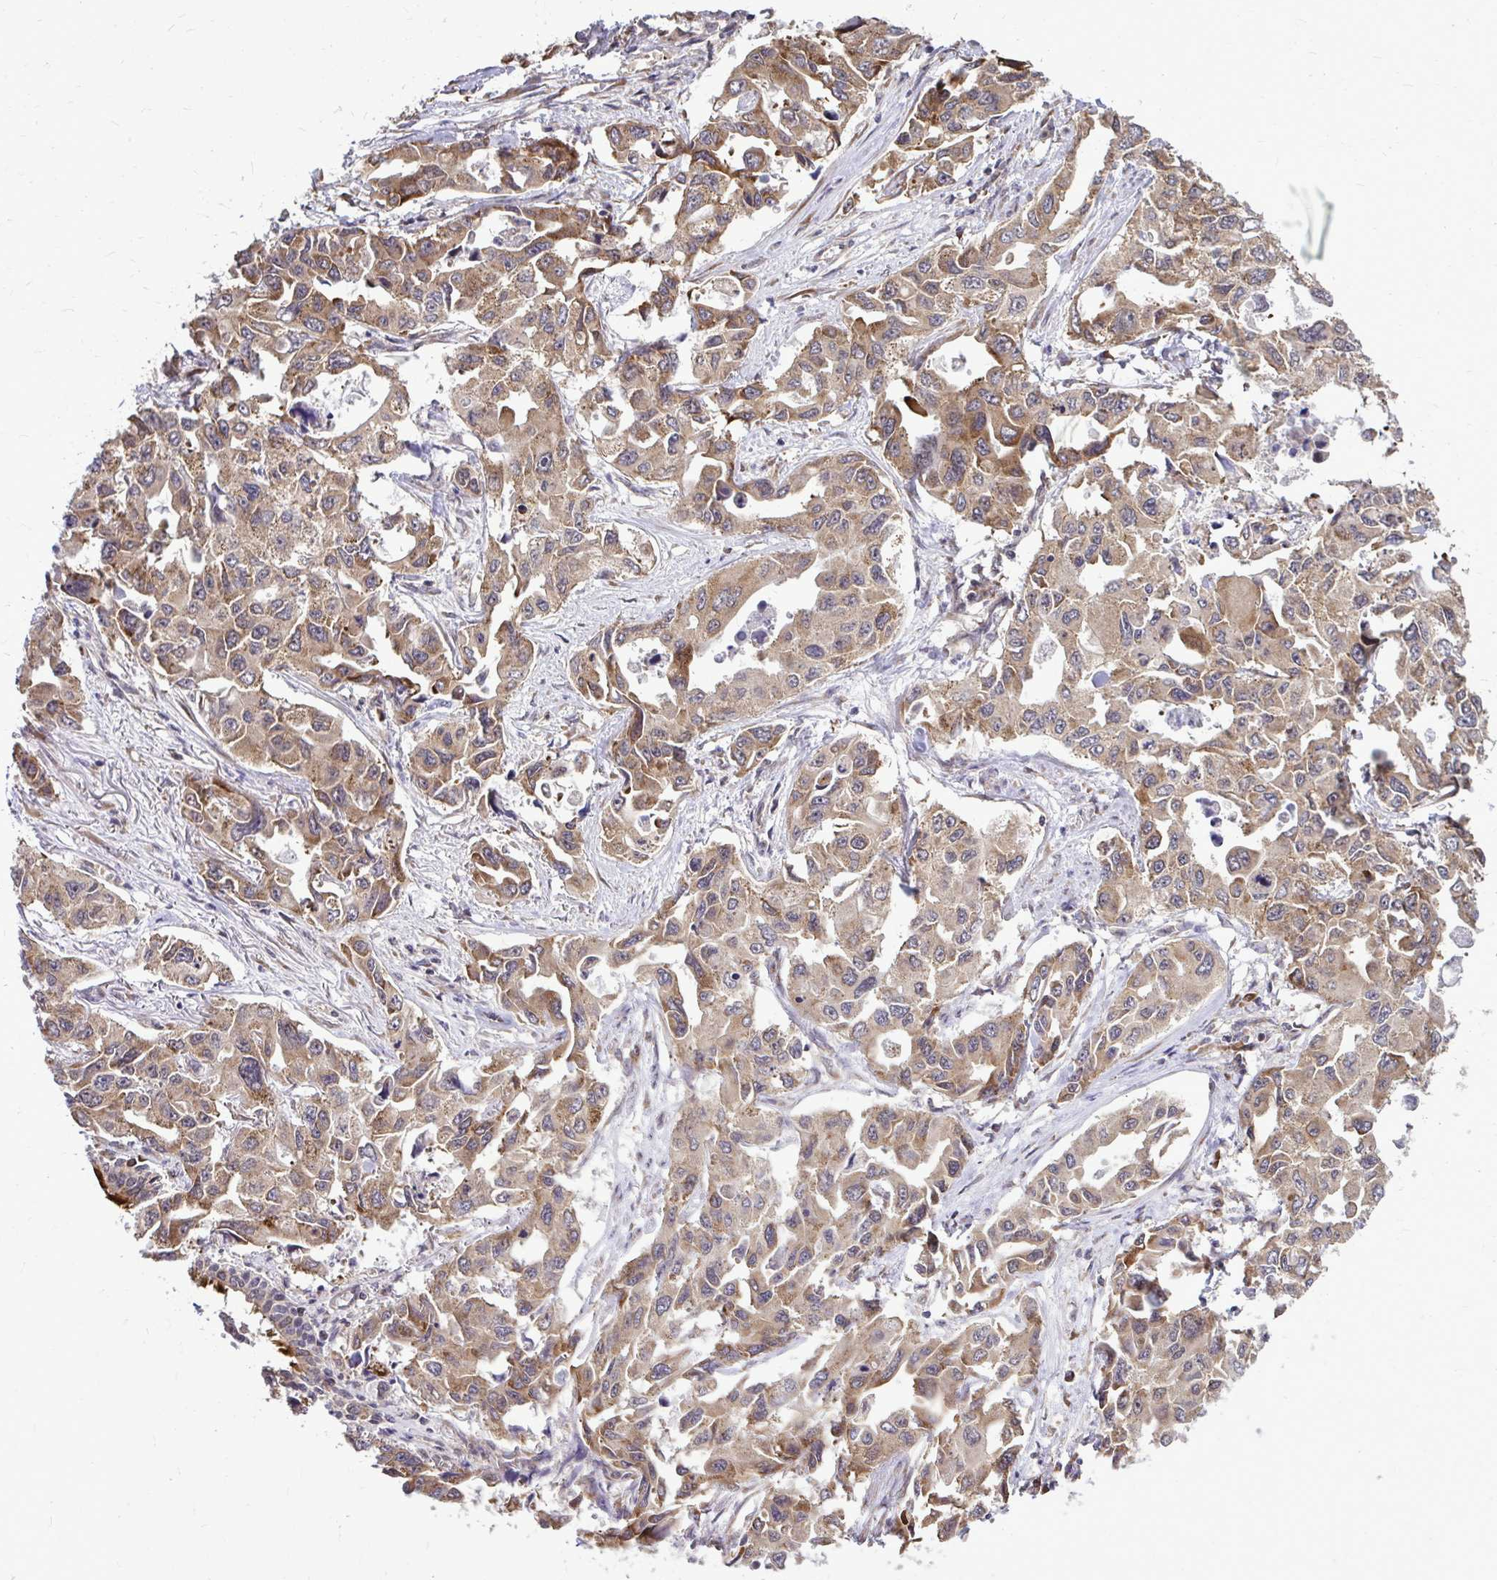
{"staining": {"intensity": "moderate", "quantity": ">75%", "location": "cytoplasmic/membranous"}, "tissue": "lung cancer", "cell_type": "Tumor cells", "image_type": "cancer", "snomed": [{"axis": "morphology", "description": "Adenocarcinoma, NOS"}, {"axis": "topography", "description": "Lung"}], "caption": "Approximately >75% of tumor cells in lung cancer exhibit moderate cytoplasmic/membranous protein staining as visualized by brown immunohistochemical staining.", "gene": "FMR1", "patient": {"sex": "male", "age": 64}}